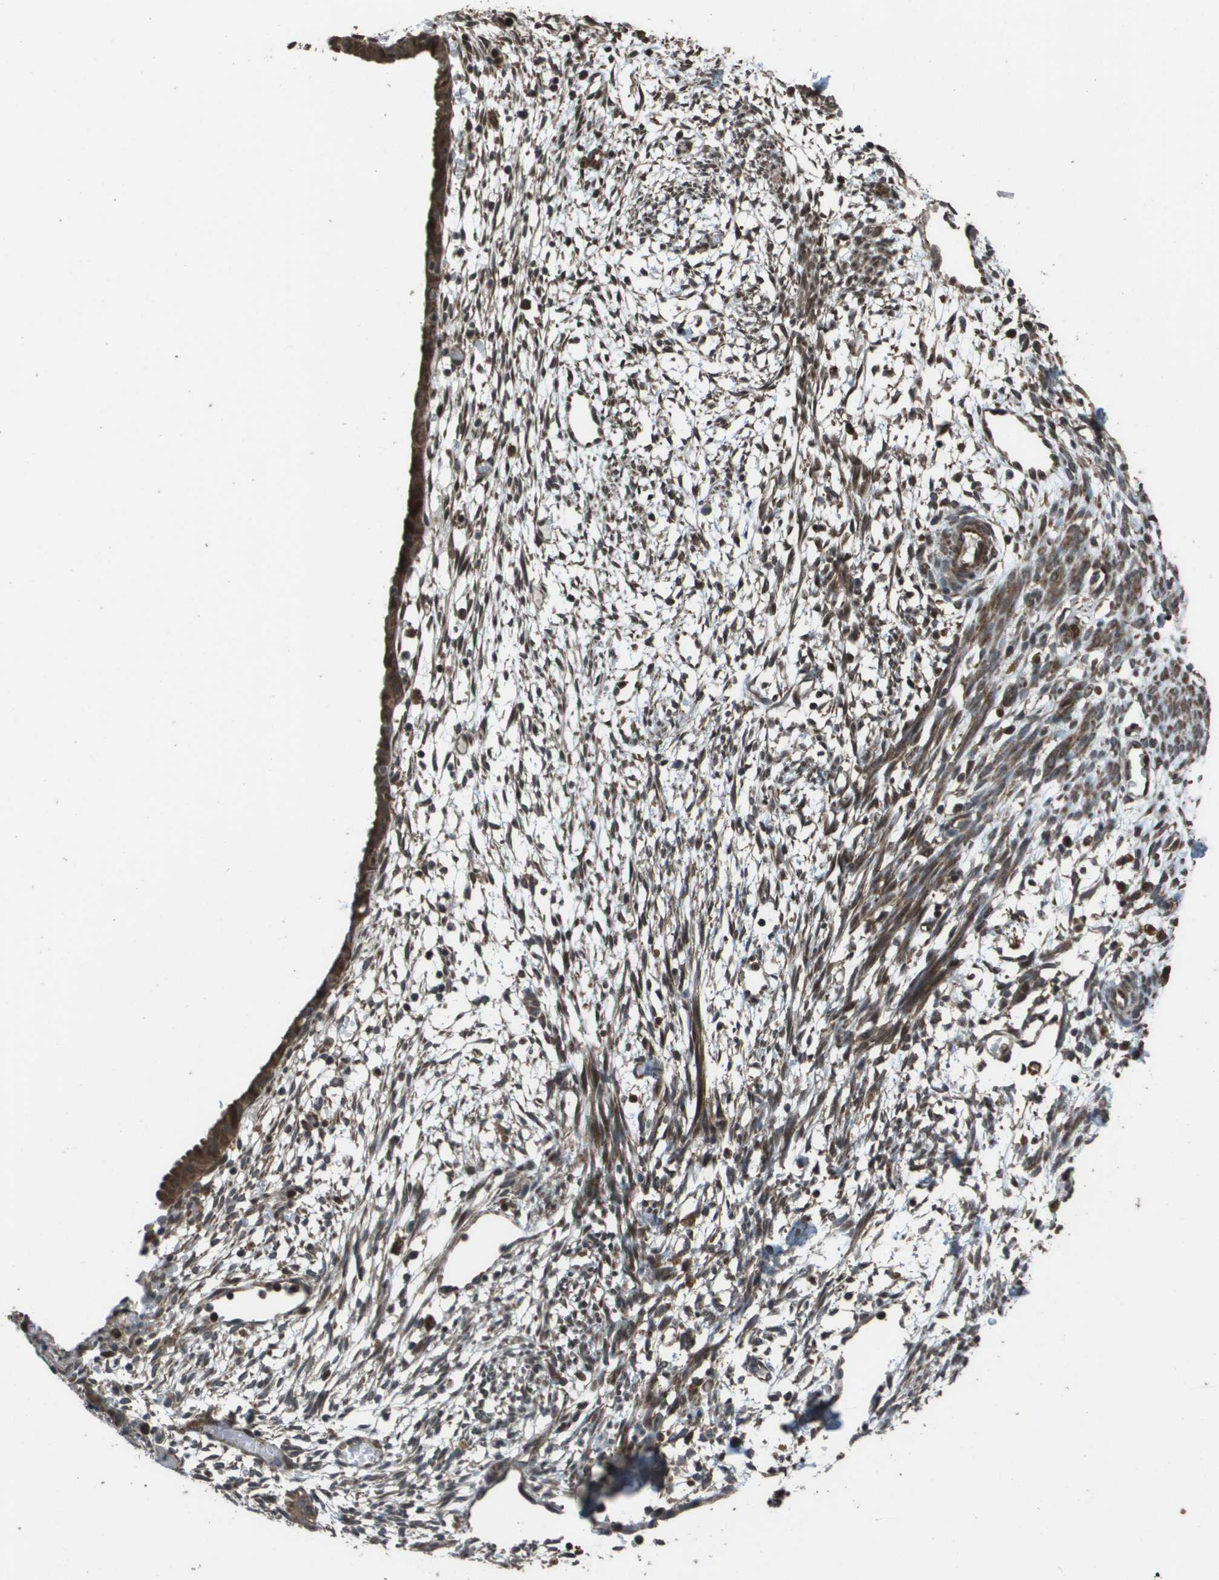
{"staining": {"intensity": "moderate", "quantity": "<25%", "location": "nuclear"}, "tissue": "endometrium", "cell_type": "Cells in endometrial stroma", "image_type": "normal", "snomed": [{"axis": "morphology", "description": "Normal tissue, NOS"}, {"axis": "morphology", "description": "Atrophy, NOS"}, {"axis": "topography", "description": "Uterus"}, {"axis": "topography", "description": "Endometrium"}], "caption": "Cells in endometrial stroma exhibit low levels of moderate nuclear staining in about <25% of cells in unremarkable endometrium. (brown staining indicates protein expression, while blue staining denotes nuclei).", "gene": "FIG4", "patient": {"sex": "female", "age": 68}}